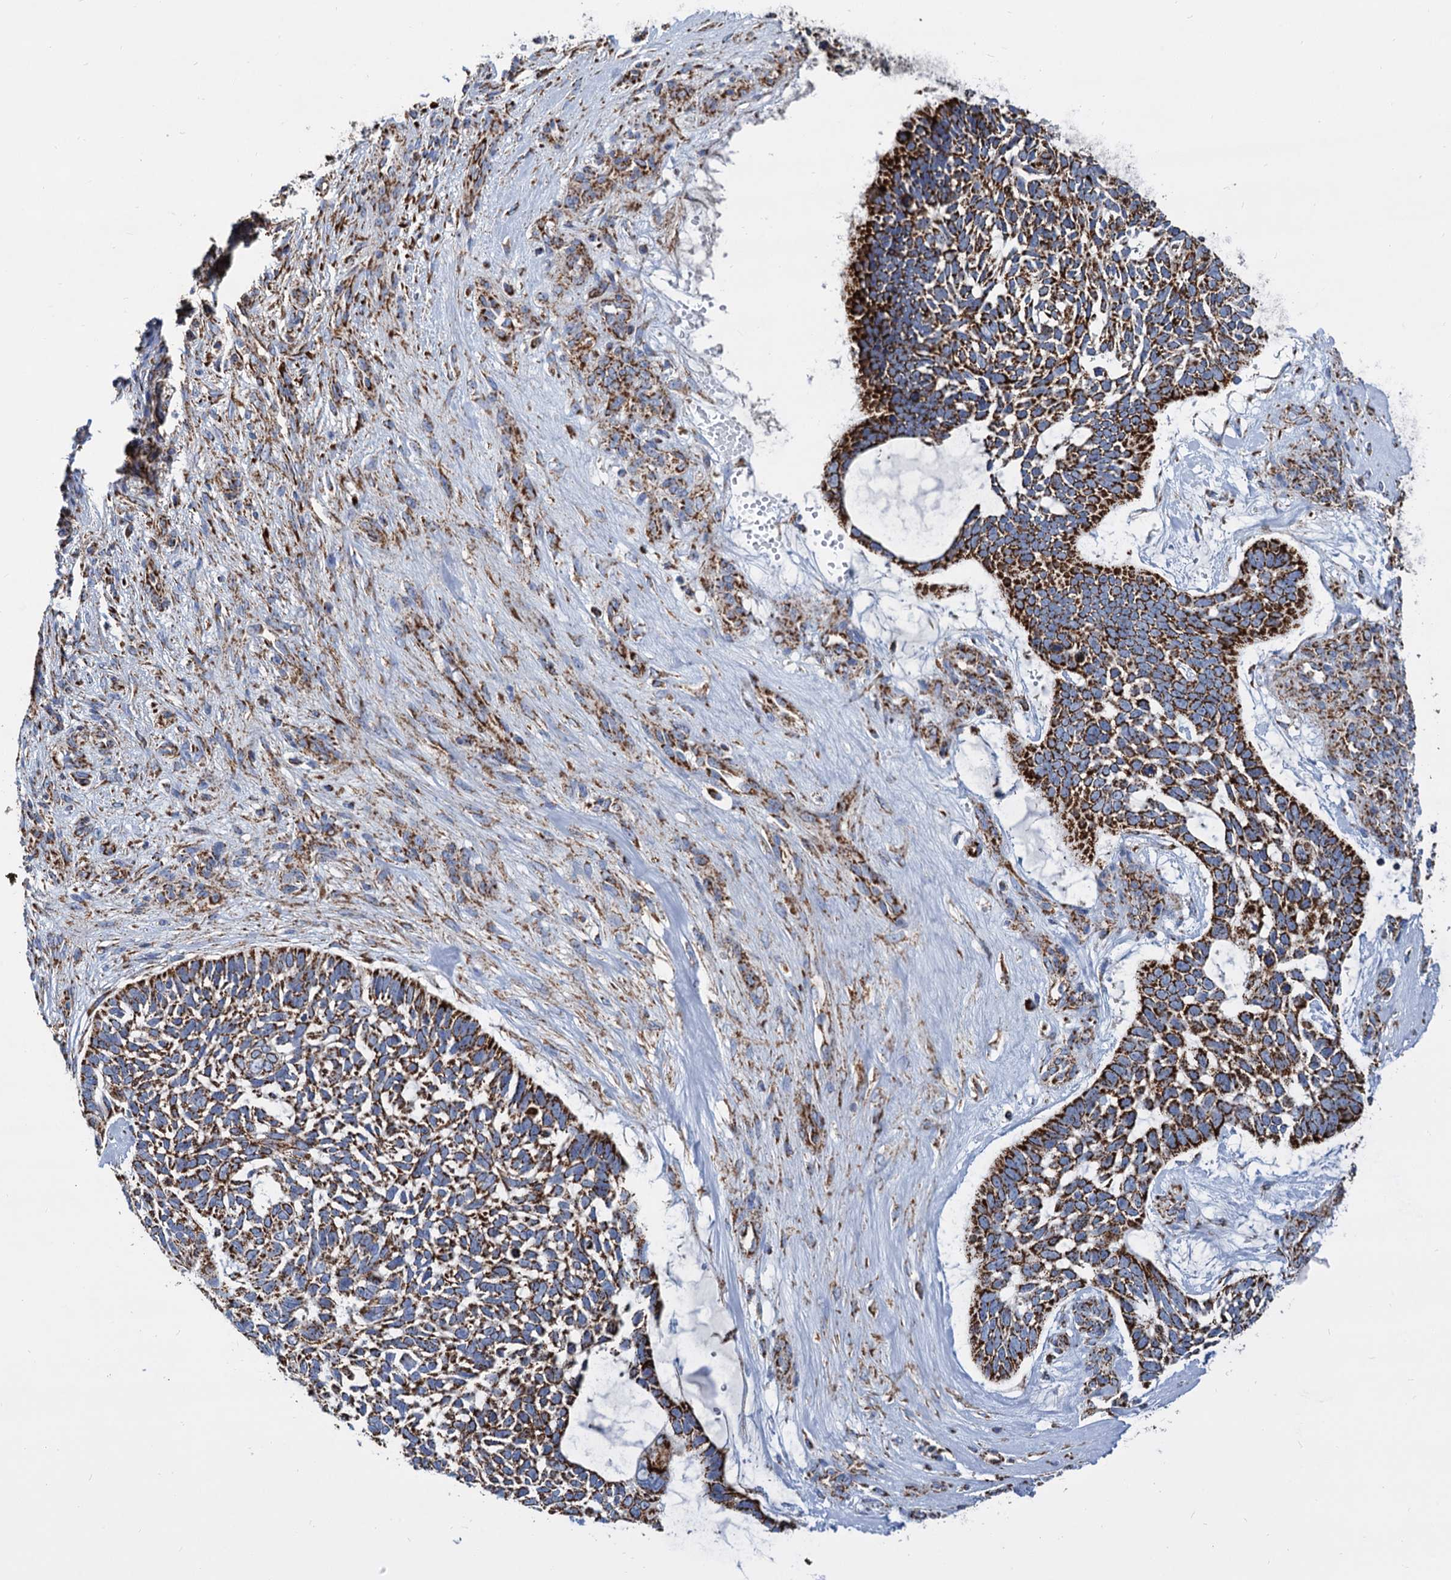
{"staining": {"intensity": "strong", "quantity": ">75%", "location": "cytoplasmic/membranous"}, "tissue": "skin cancer", "cell_type": "Tumor cells", "image_type": "cancer", "snomed": [{"axis": "morphology", "description": "Basal cell carcinoma"}, {"axis": "topography", "description": "Skin"}], "caption": "Tumor cells exhibit strong cytoplasmic/membranous expression in about >75% of cells in skin cancer. The protein is stained brown, and the nuclei are stained in blue (DAB (3,3'-diaminobenzidine) IHC with brightfield microscopy, high magnification).", "gene": "TIMM10", "patient": {"sex": "male", "age": 88}}